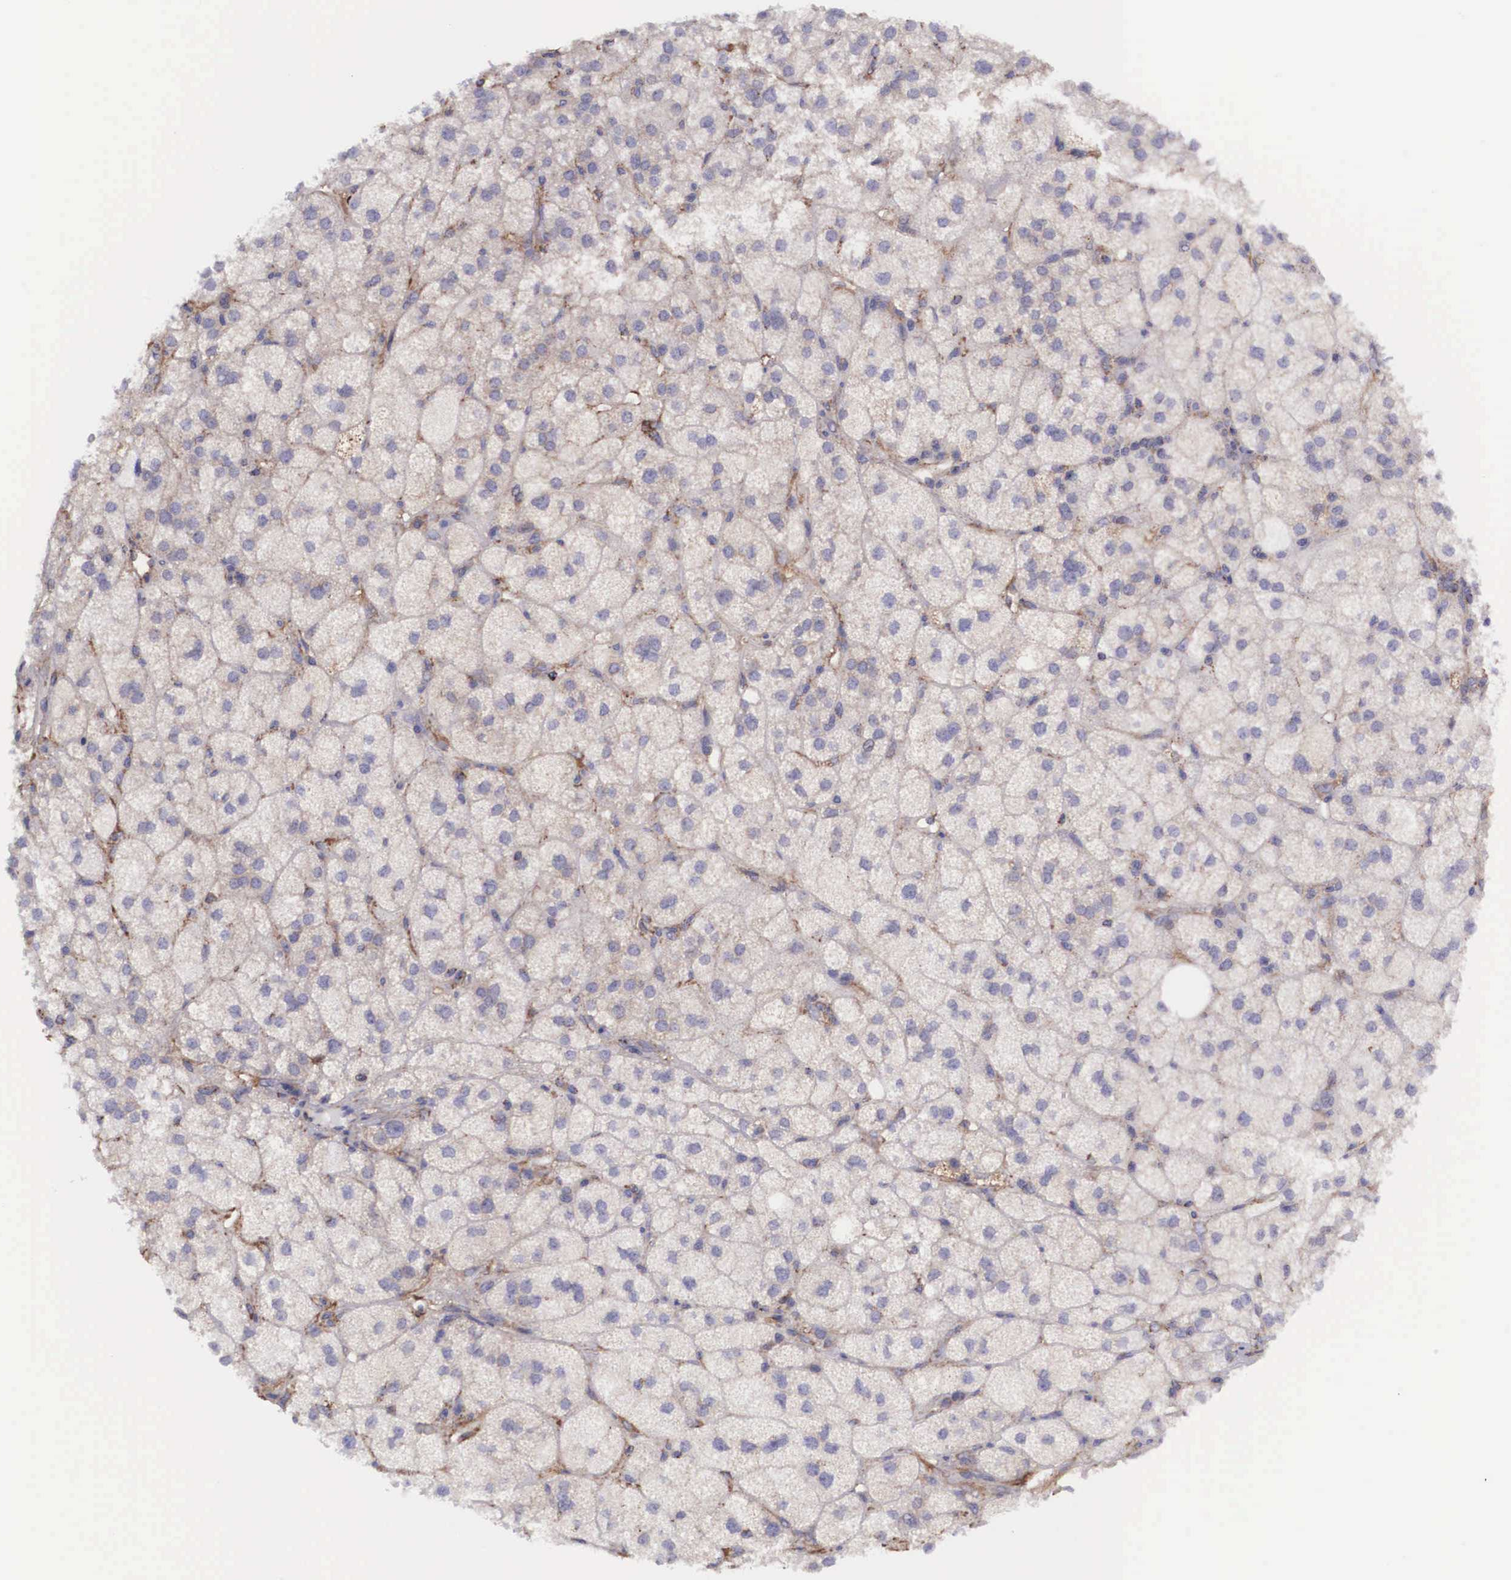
{"staining": {"intensity": "negative", "quantity": "none", "location": "none"}, "tissue": "adrenal gland", "cell_type": "Glandular cells", "image_type": "normal", "snomed": [{"axis": "morphology", "description": "Normal tissue, NOS"}, {"axis": "topography", "description": "Adrenal gland"}], "caption": "DAB immunohistochemical staining of normal adrenal gland shows no significant expression in glandular cells.", "gene": "BCAR1", "patient": {"sex": "female", "age": 60}}